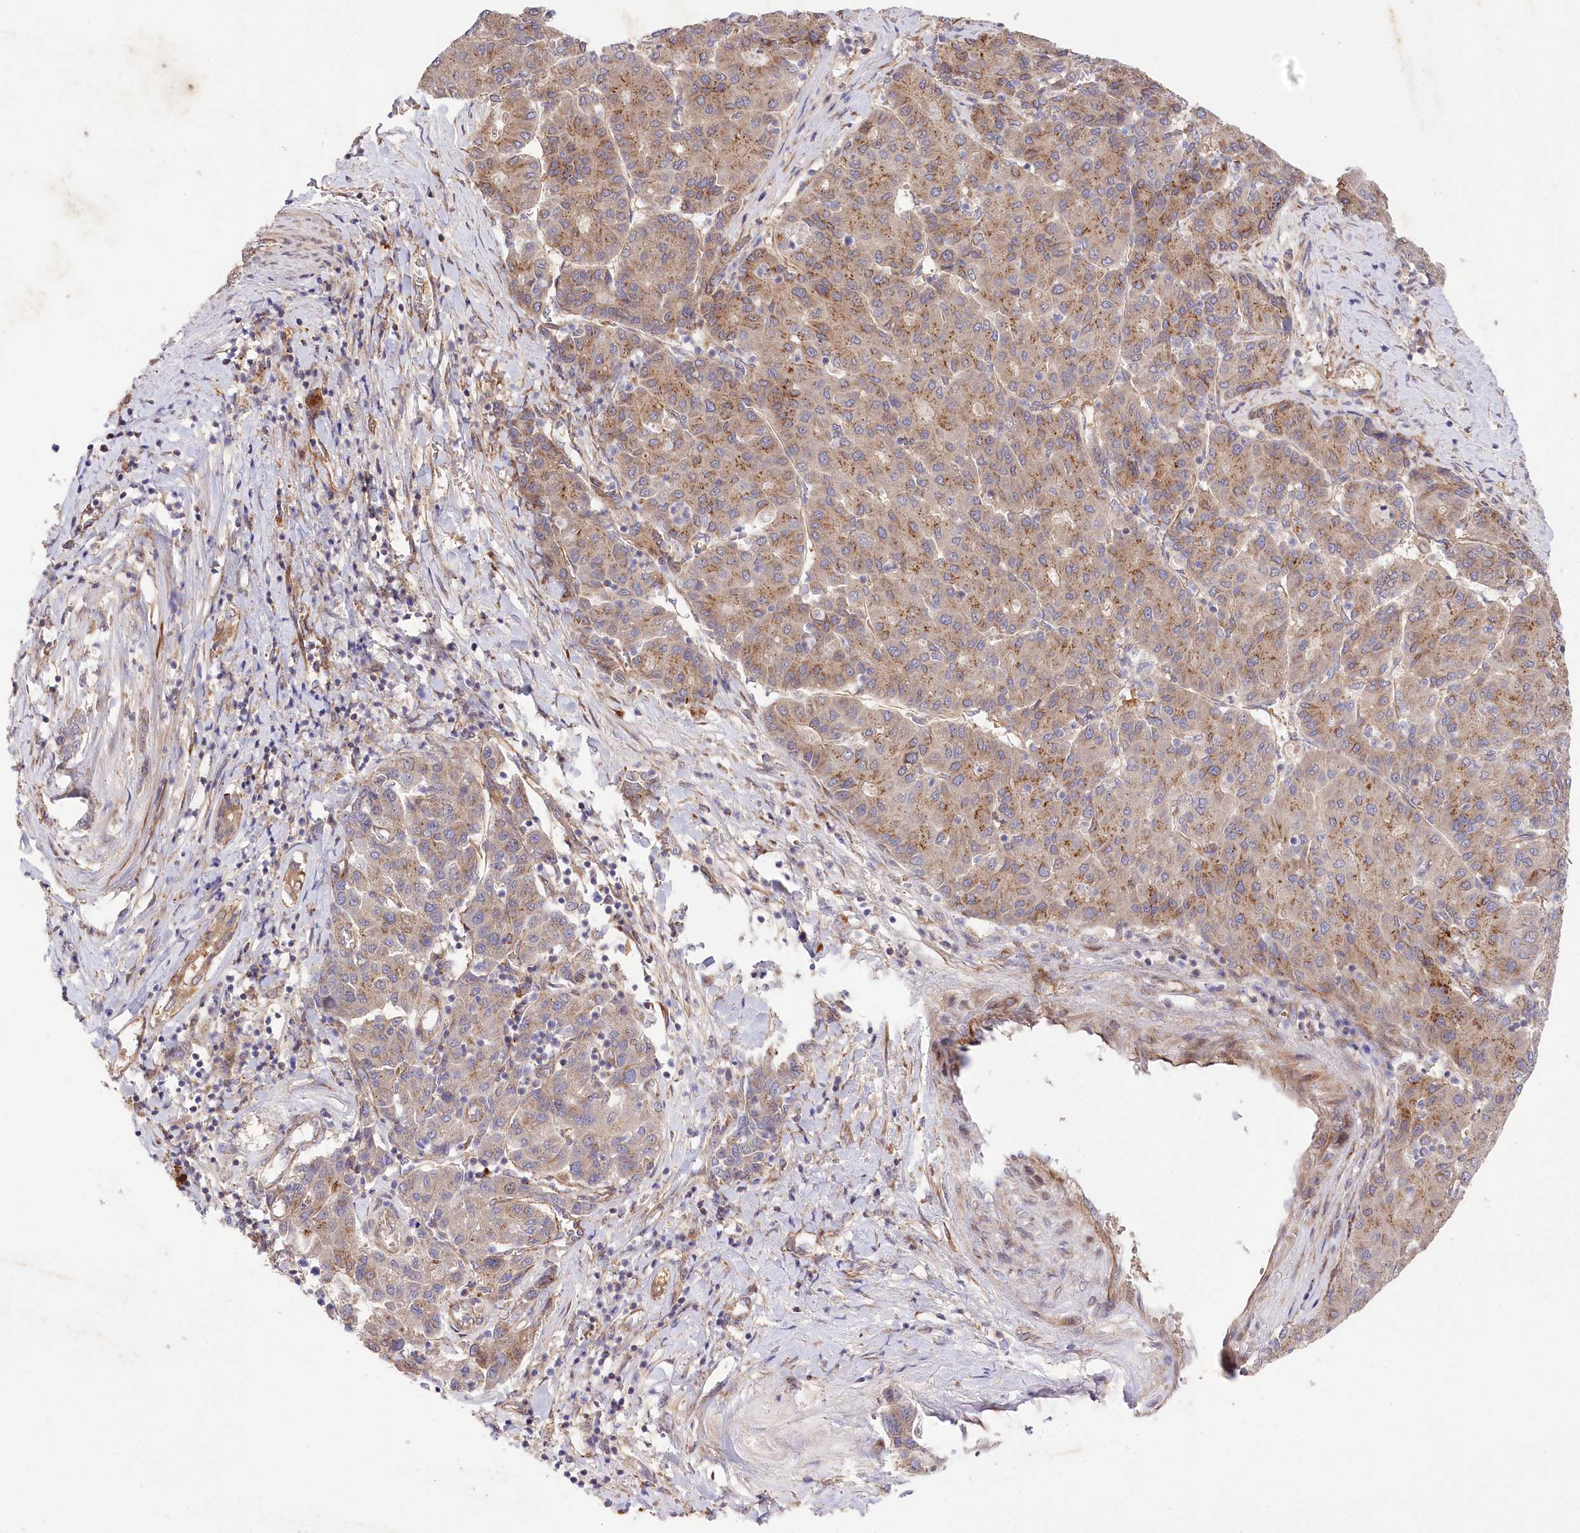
{"staining": {"intensity": "moderate", "quantity": ">75%", "location": "cytoplasmic/membranous"}, "tissue": "liver cancer", "cell_type": "Tumor cells", "image_type": "cancer", "snomed": [{"axis": "morphology", "description": "Carcinoma, Hepatocellular, NOS"}, {"axis": "topography", "description": "Liver"}], "caption": "DAB (3,3'-diaminobenzidine) immunohistochemical staining of human hepatocellular carcinoma (liver) demonstrates moderate cytoplasmic/membranous protein expression in about >75% of tumor cells.", "gene": "TRUB1", "patient": {"sex": "male", "age": 65}}